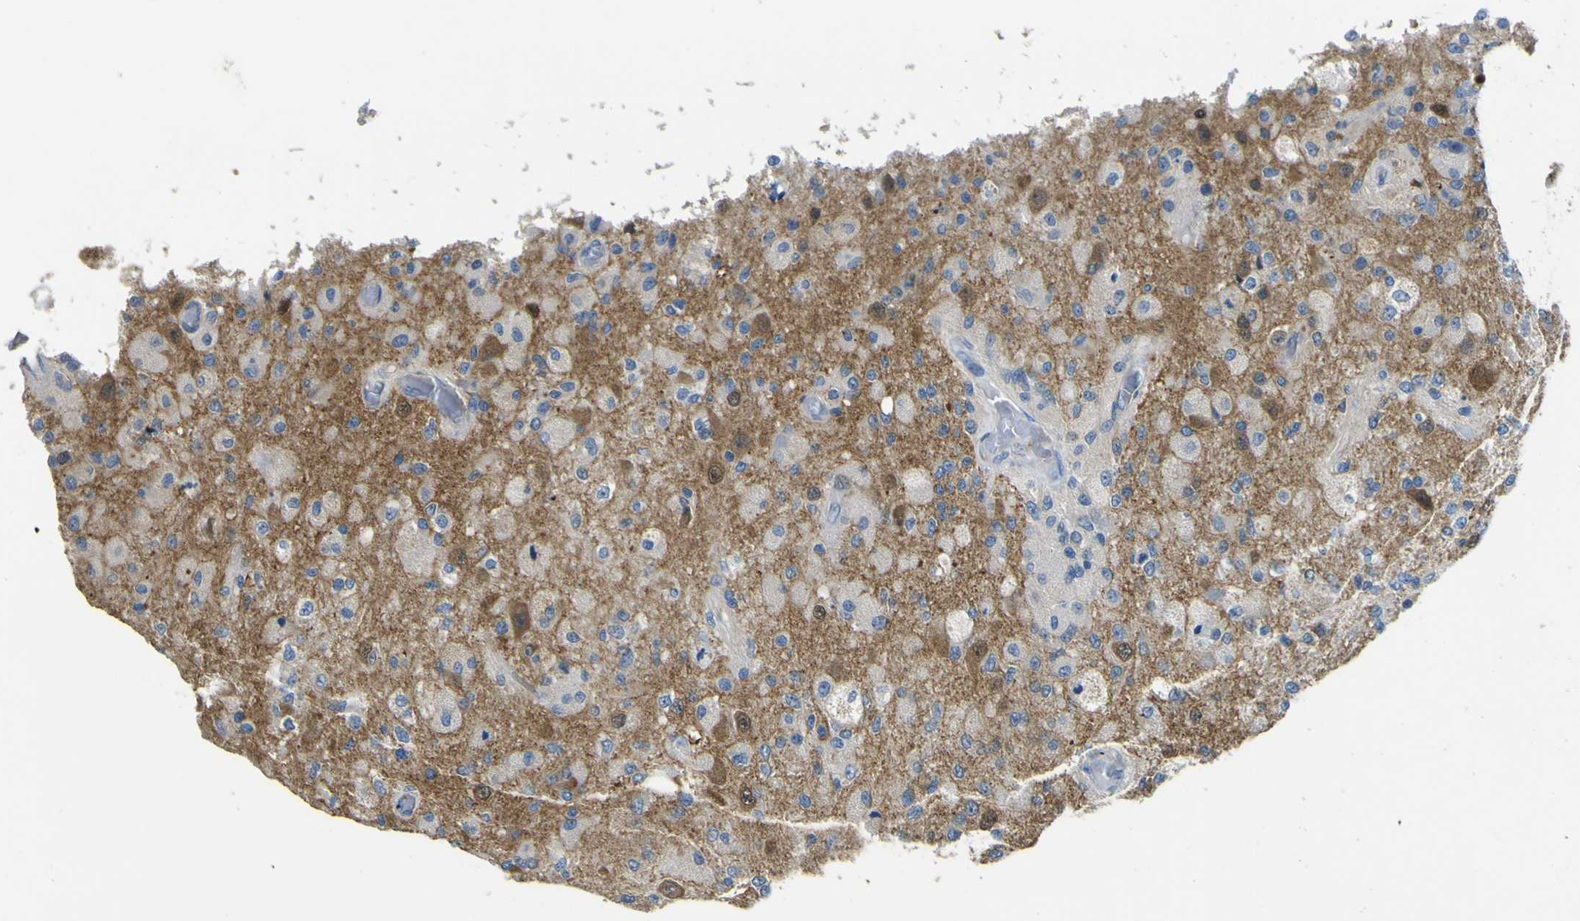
{"staining": {"intensity": "moderate", "quantity": "<25%", "location": "cytoplasmic/membranous"}, "tissue": "glioma", "cell_type": "Tumor cells", "image_type": "cancer", "snomed": [{"axis": "morphology", "description": "Normal tissue, NOS"}, {"axis": "morphology", "description": "Glioma, malignant, High grade"}, {"axis": "topography", "description": "Cerebral cortex"}], "caption": "Protein analysis of high-grade glioma (malignant) tissue reveals moderate cytoplasmic/membranous positivity in approximately <25% of tumor cells.", "gene": "ALDH18A1", "patient": {"sex": "male", "age": 77}}